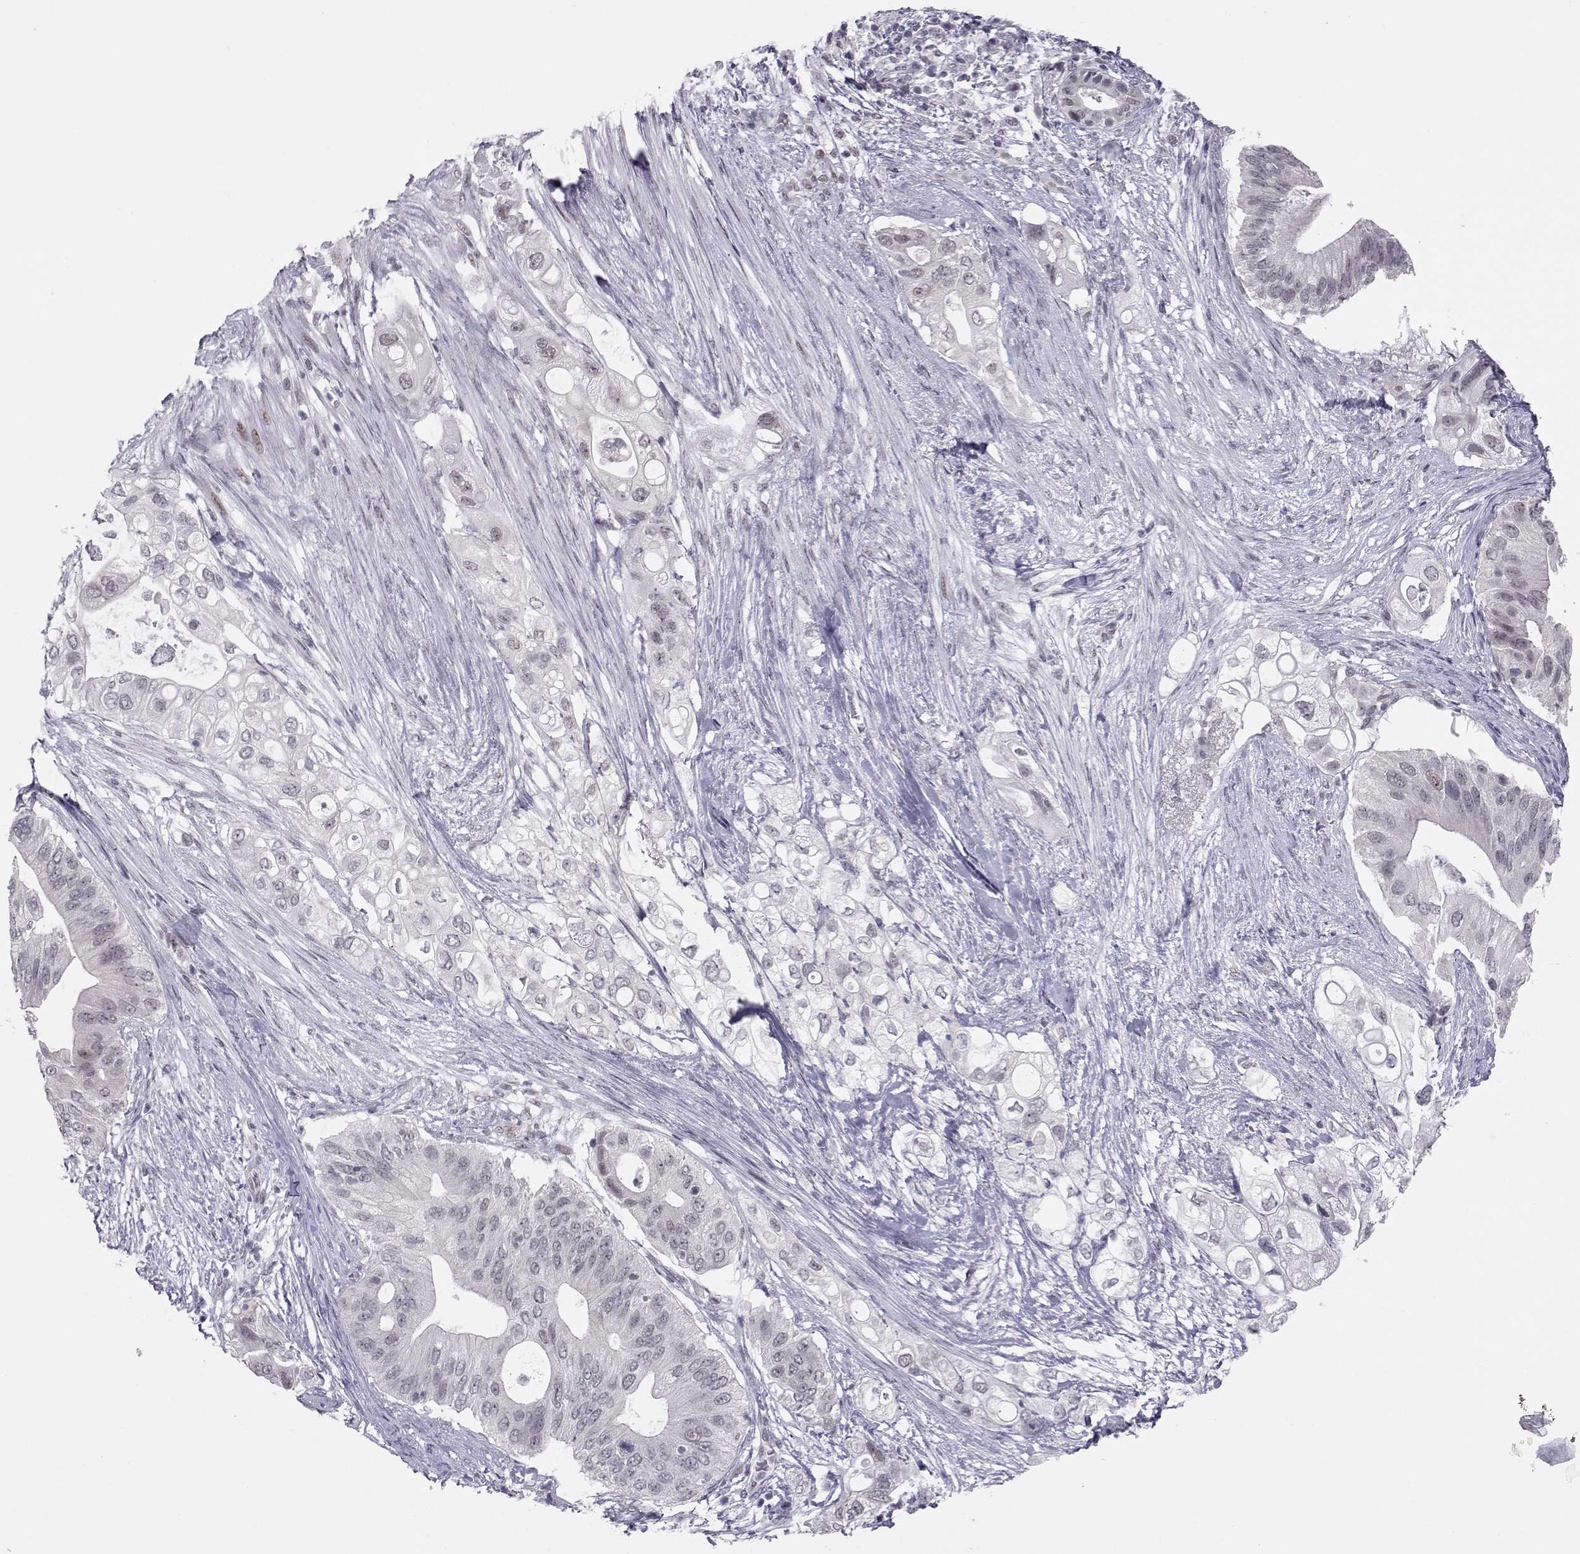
{"staining": {"intensity": "negative", "quantity": "none", "location": "none"}, "tissue": "pancreatic cancer", "cell_type": "Tumor cells", "image_type": "cancer", "snomed": [{"axis": "morphology", "description": "Adenocarcinoma, NOS"}, {"axis": "topography", "description": "Pancreas"}], "caption": "Image shows no significant protein expression in tumor cells of pancreatic adenocarcinoma. (DAB IHC with hematoxylin counter stain).", "gene": "SIX6", "patient": {"sex": "female", "age": 72}}